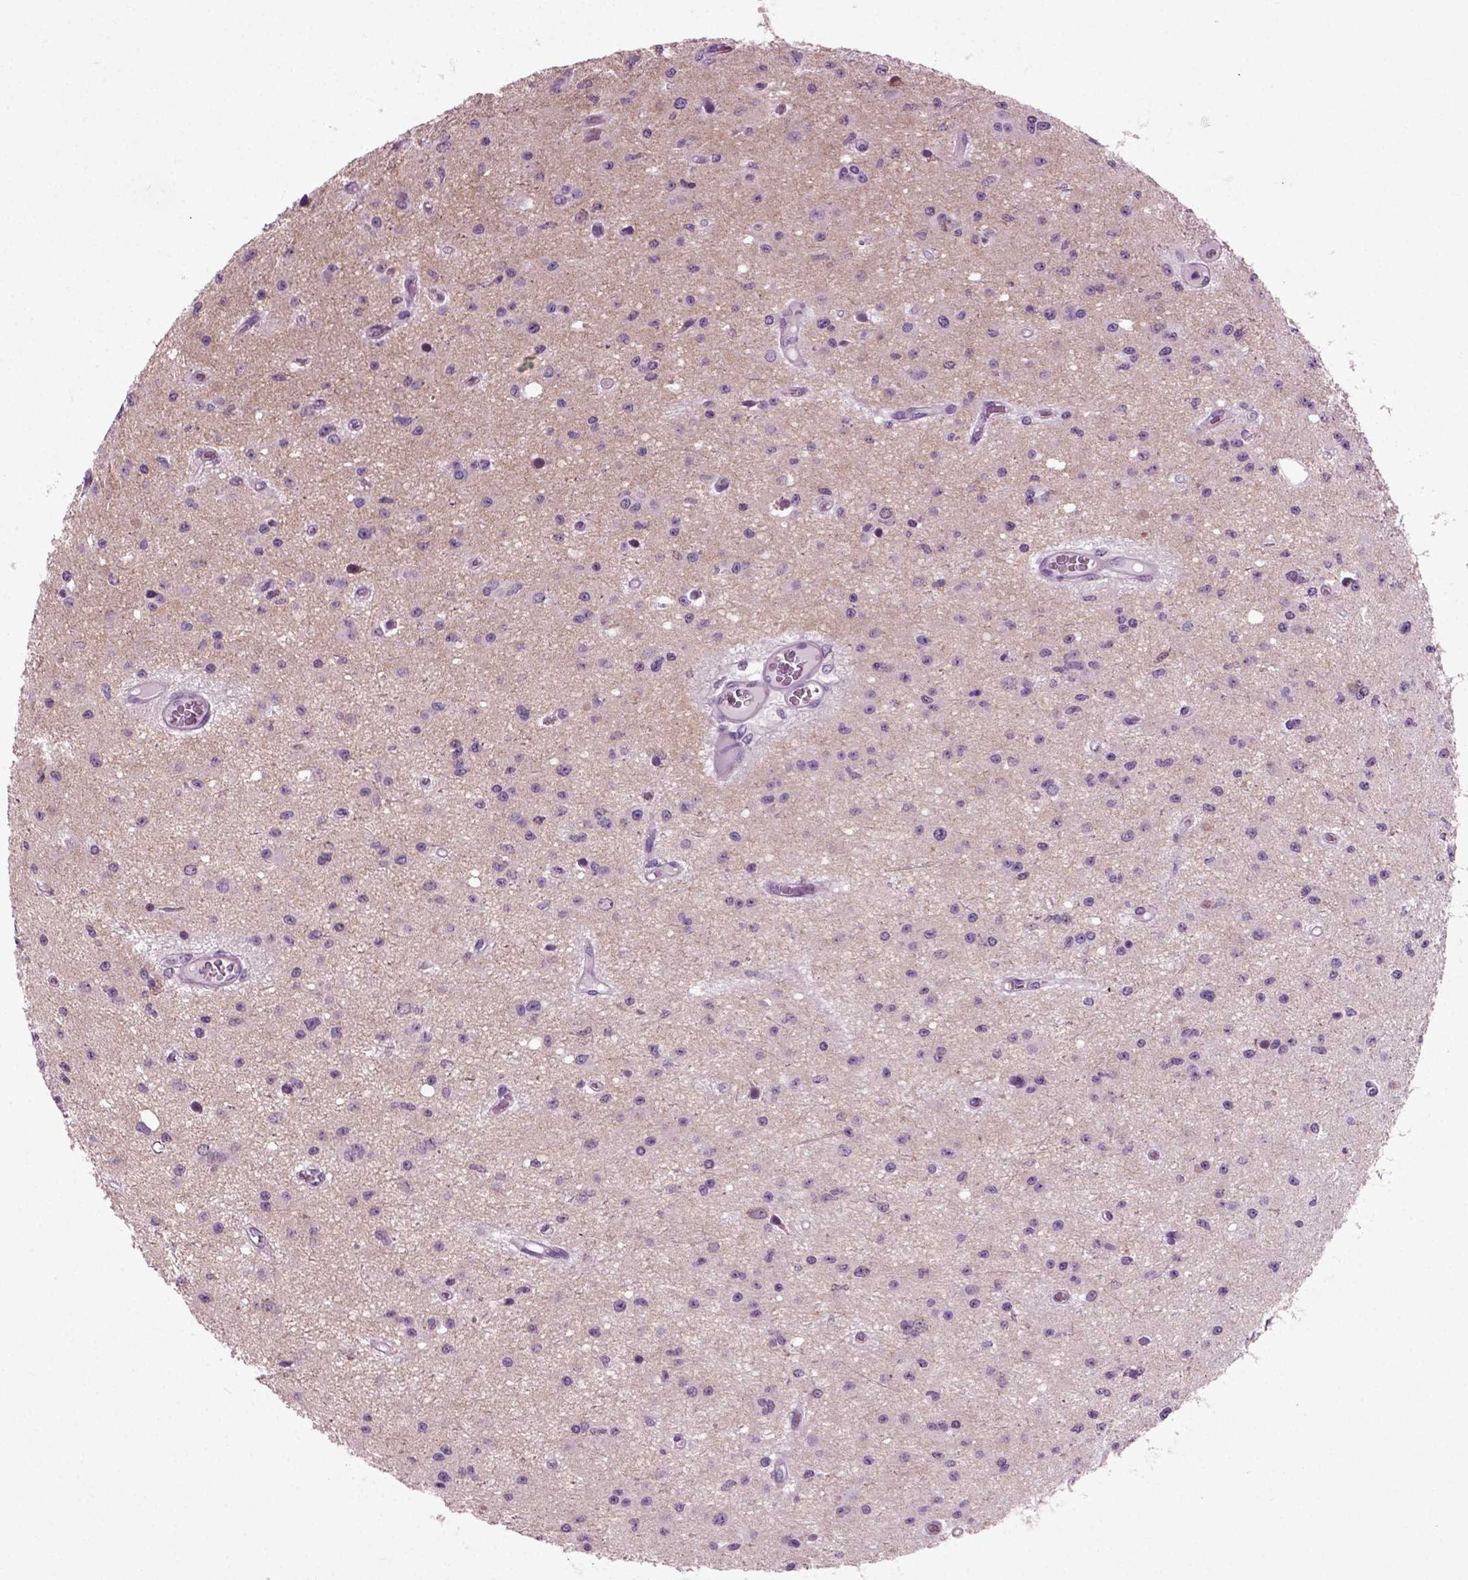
{"staining": {"intensity": "negative", "quantity": "none", "location": "none"}, "tissue": "glioma", "cell_type": "Tumor cells", "image_type": "cancer", "snomed": [{"axis": "morphology", "description": "Glioma, malignant, Low grade"}, {"axis": "topography", "description": "Brain"}], "caption": "This is an immunohistochemistry (IHC) micrograph of glioma. There is no staining in tumor cells.", "gene": "ZC2HC1C", "patient": {"sex": "female", "age": 45}}